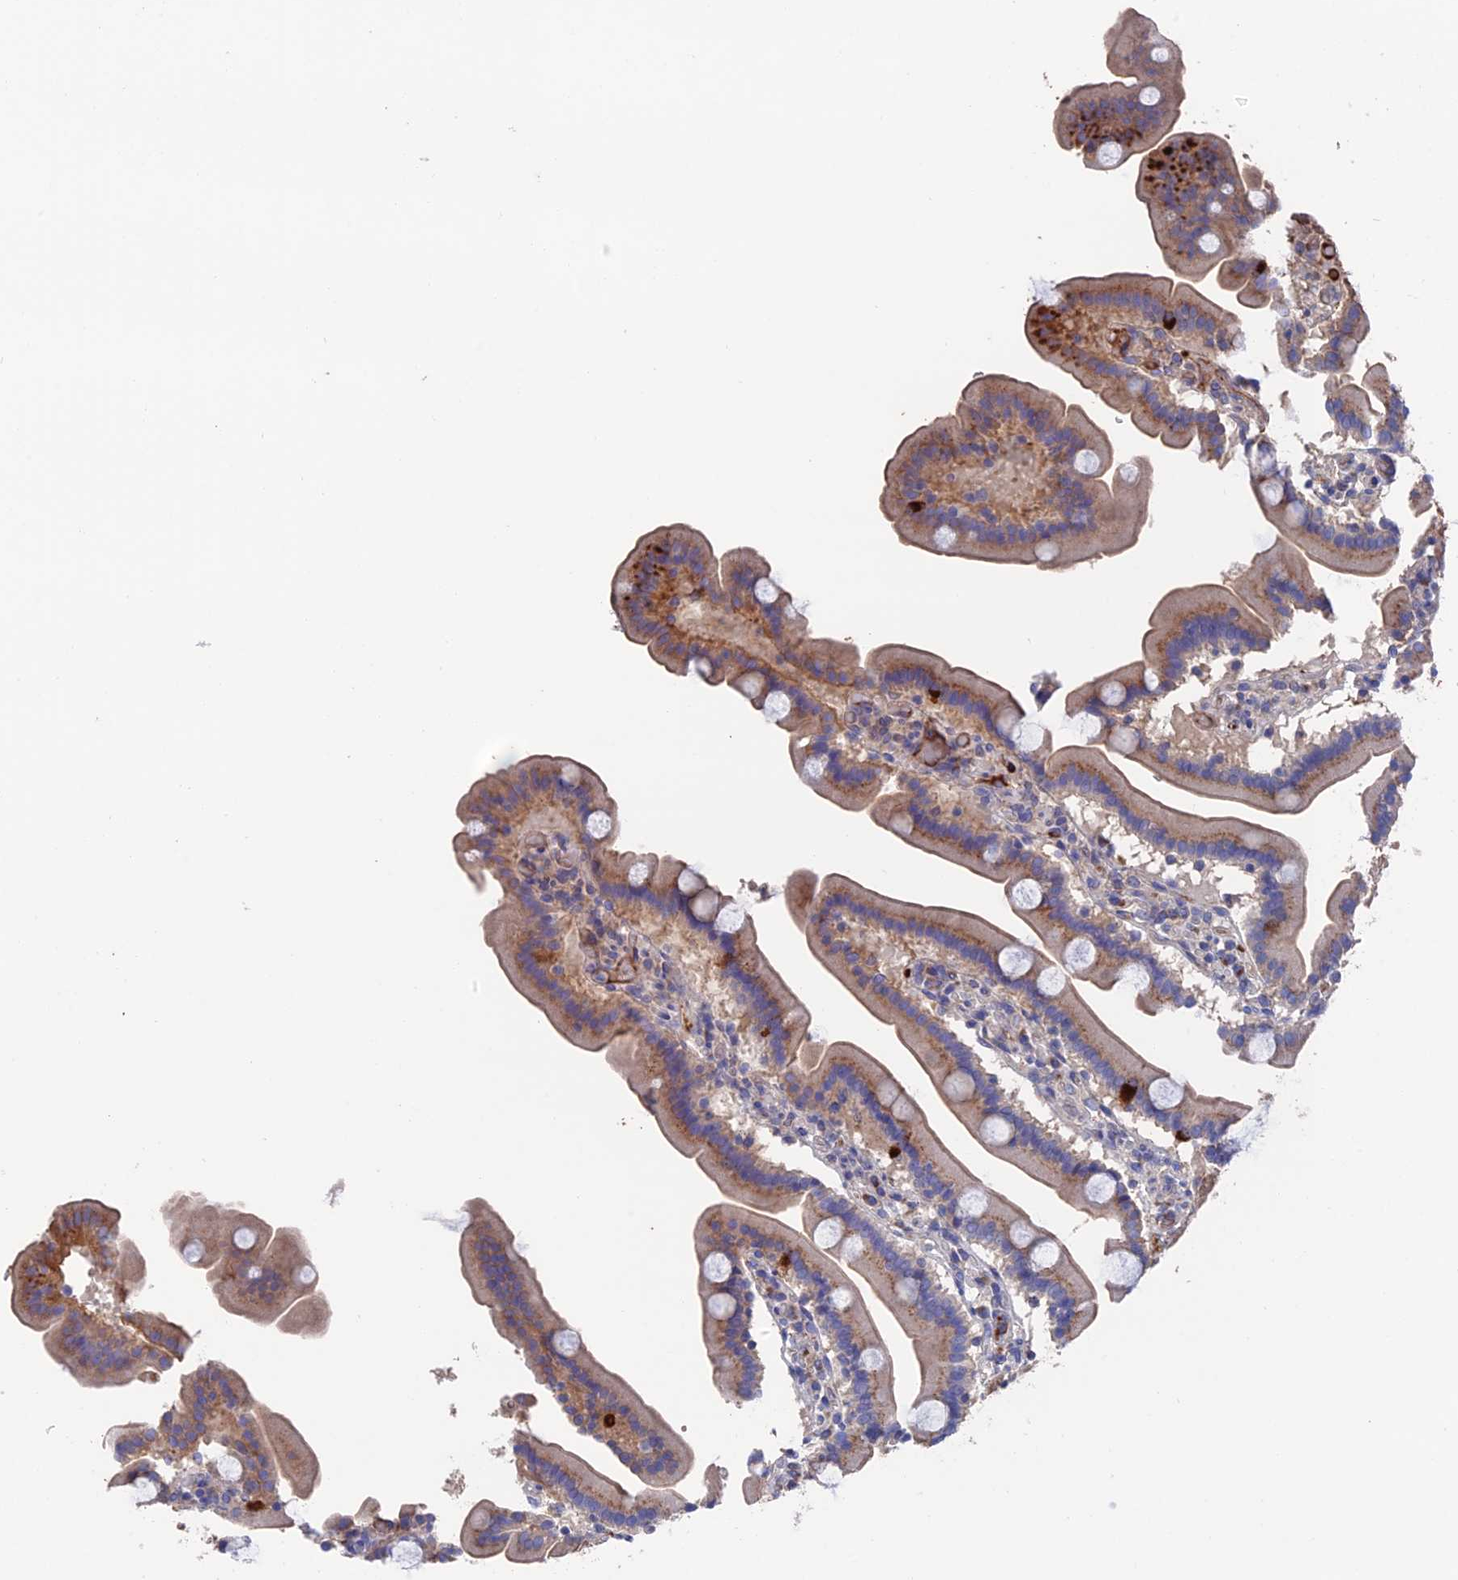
{"staining": {"intensity": "moderate", "quantity": "<25%", "location": "cytoplasmic/membranous"}, "tissue": "duodenum", "cell_type": "Glandular cells", "image_type": "normal", "snomed": [{"axis": "morphology", "description": "Normal tissue, NOS"}, {"axis": "topography", "description": "Duodenum"}], "caption": "Duodenum stained with immunohistochemistry (IHC) exhibits moderate cytoplasmic/membranous staining in approximately <25% of glandular cells.", "gene": "HPF1", "patient": {"sex": "male", "age": 55}}